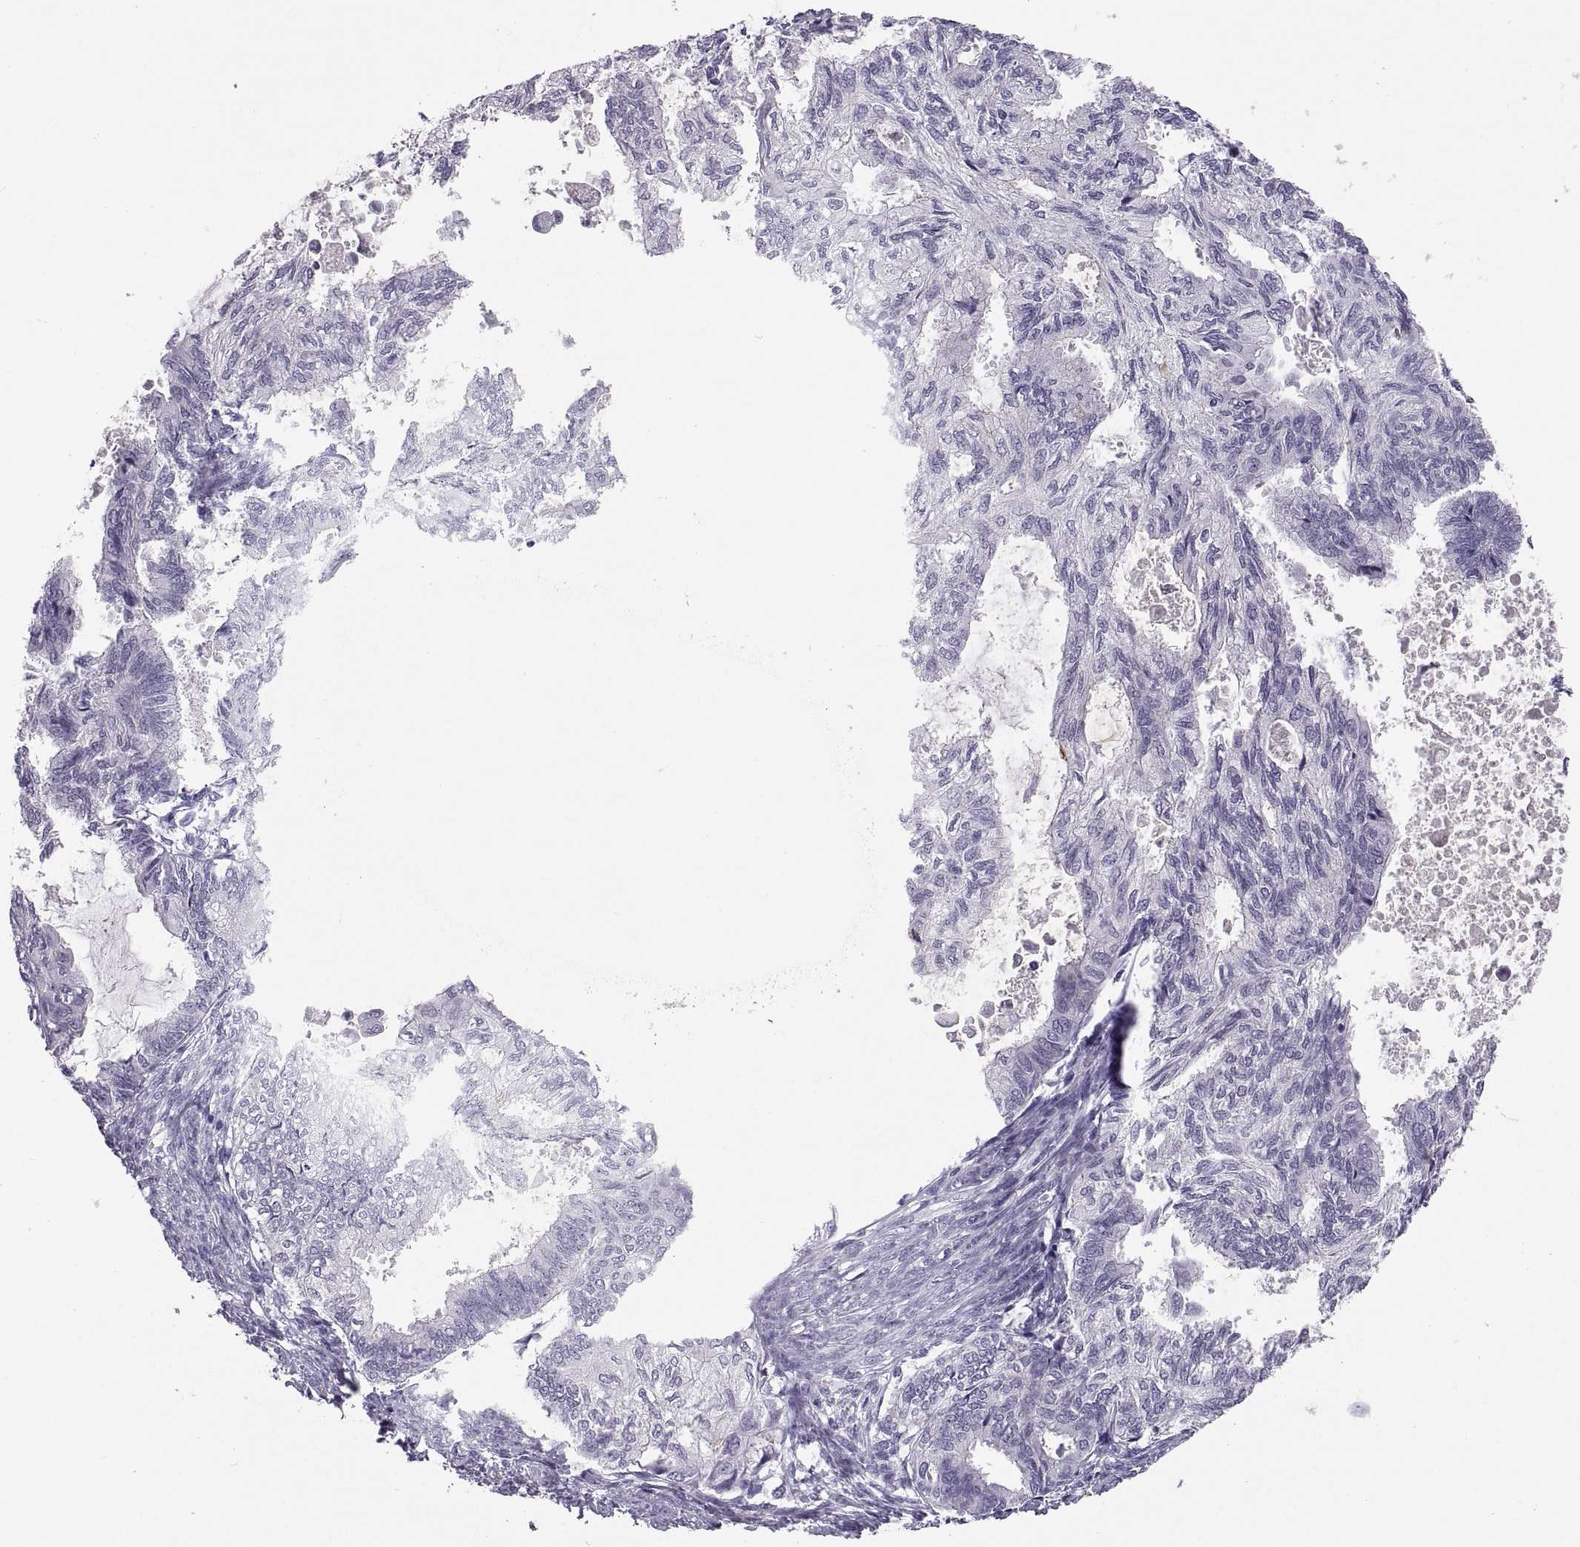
{"staining": {"intensity": "negative", "quantity": "none", "location": "none"}, "tissue": "endometrial cancer", "cell_type": "Tumor cells", "image_type": "cancer", "snomed": [{"axis": "morphology", "description": "Adenocarcinoma, NOS"}, {"axis": "topography", "description": "Endometrium"}], "caption": "DAB immunohistochemical staining of human endometrial adenocarcinoma reveals no significant staining in tumor cells.", "gene": "QRICH2", "patient": {"sex": "female", "age": 86}}